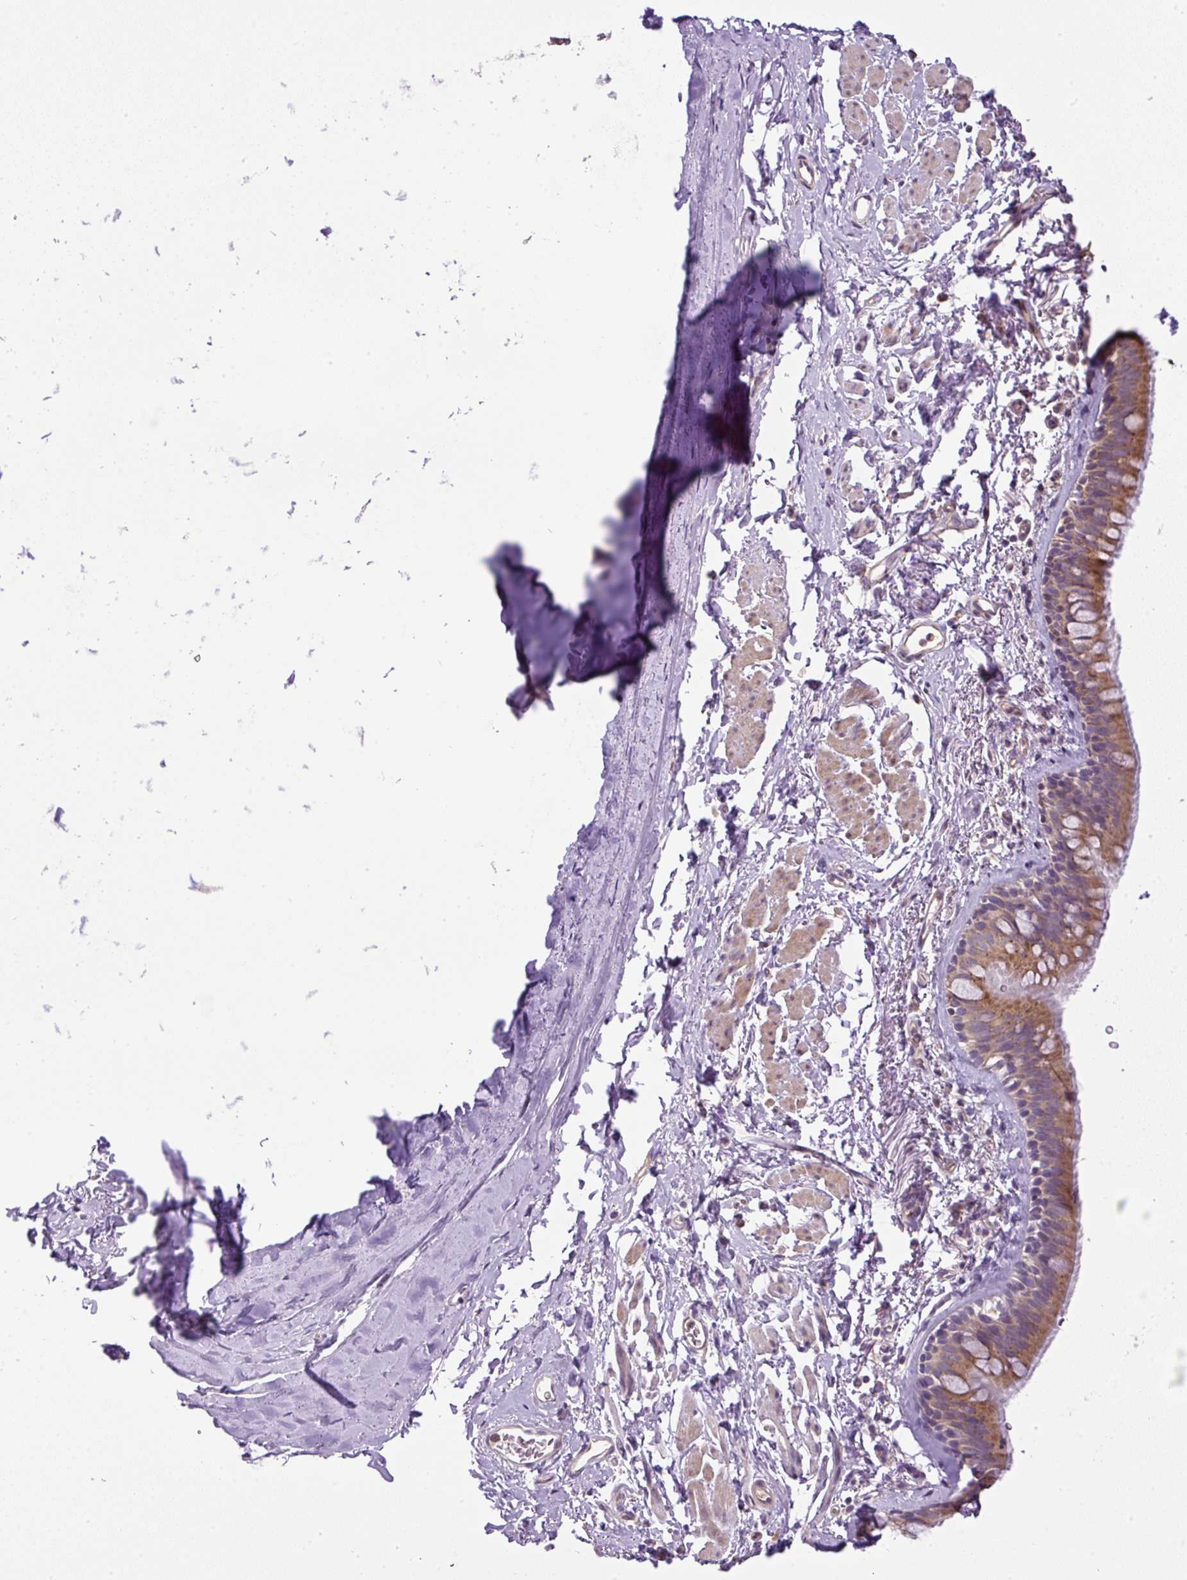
{"staining": {"intensity": "moderate", "quantity": ">75%", "location": "cytoplasmic/membranous"}, "tissue": "bronchus", "cell_type": "Respiratory epithelial cells", "image_type": "normal", "snomed": [{"axis": "morphology", "description": "Normal tissue, NOS"}, {"axis": "topography", "description": "Bronchus"}], "caption": "Immunohistochemical staining of benign human bronchus exhibits medium levels of moderate cytoplasmic/membranous expression in approximately >75% of respiratory epithelial cells. (Brightfield microscopy of DAB IHC at high magnification).", "gene": "ZNF547", "patient": {"sex": "male", "age": 67}}